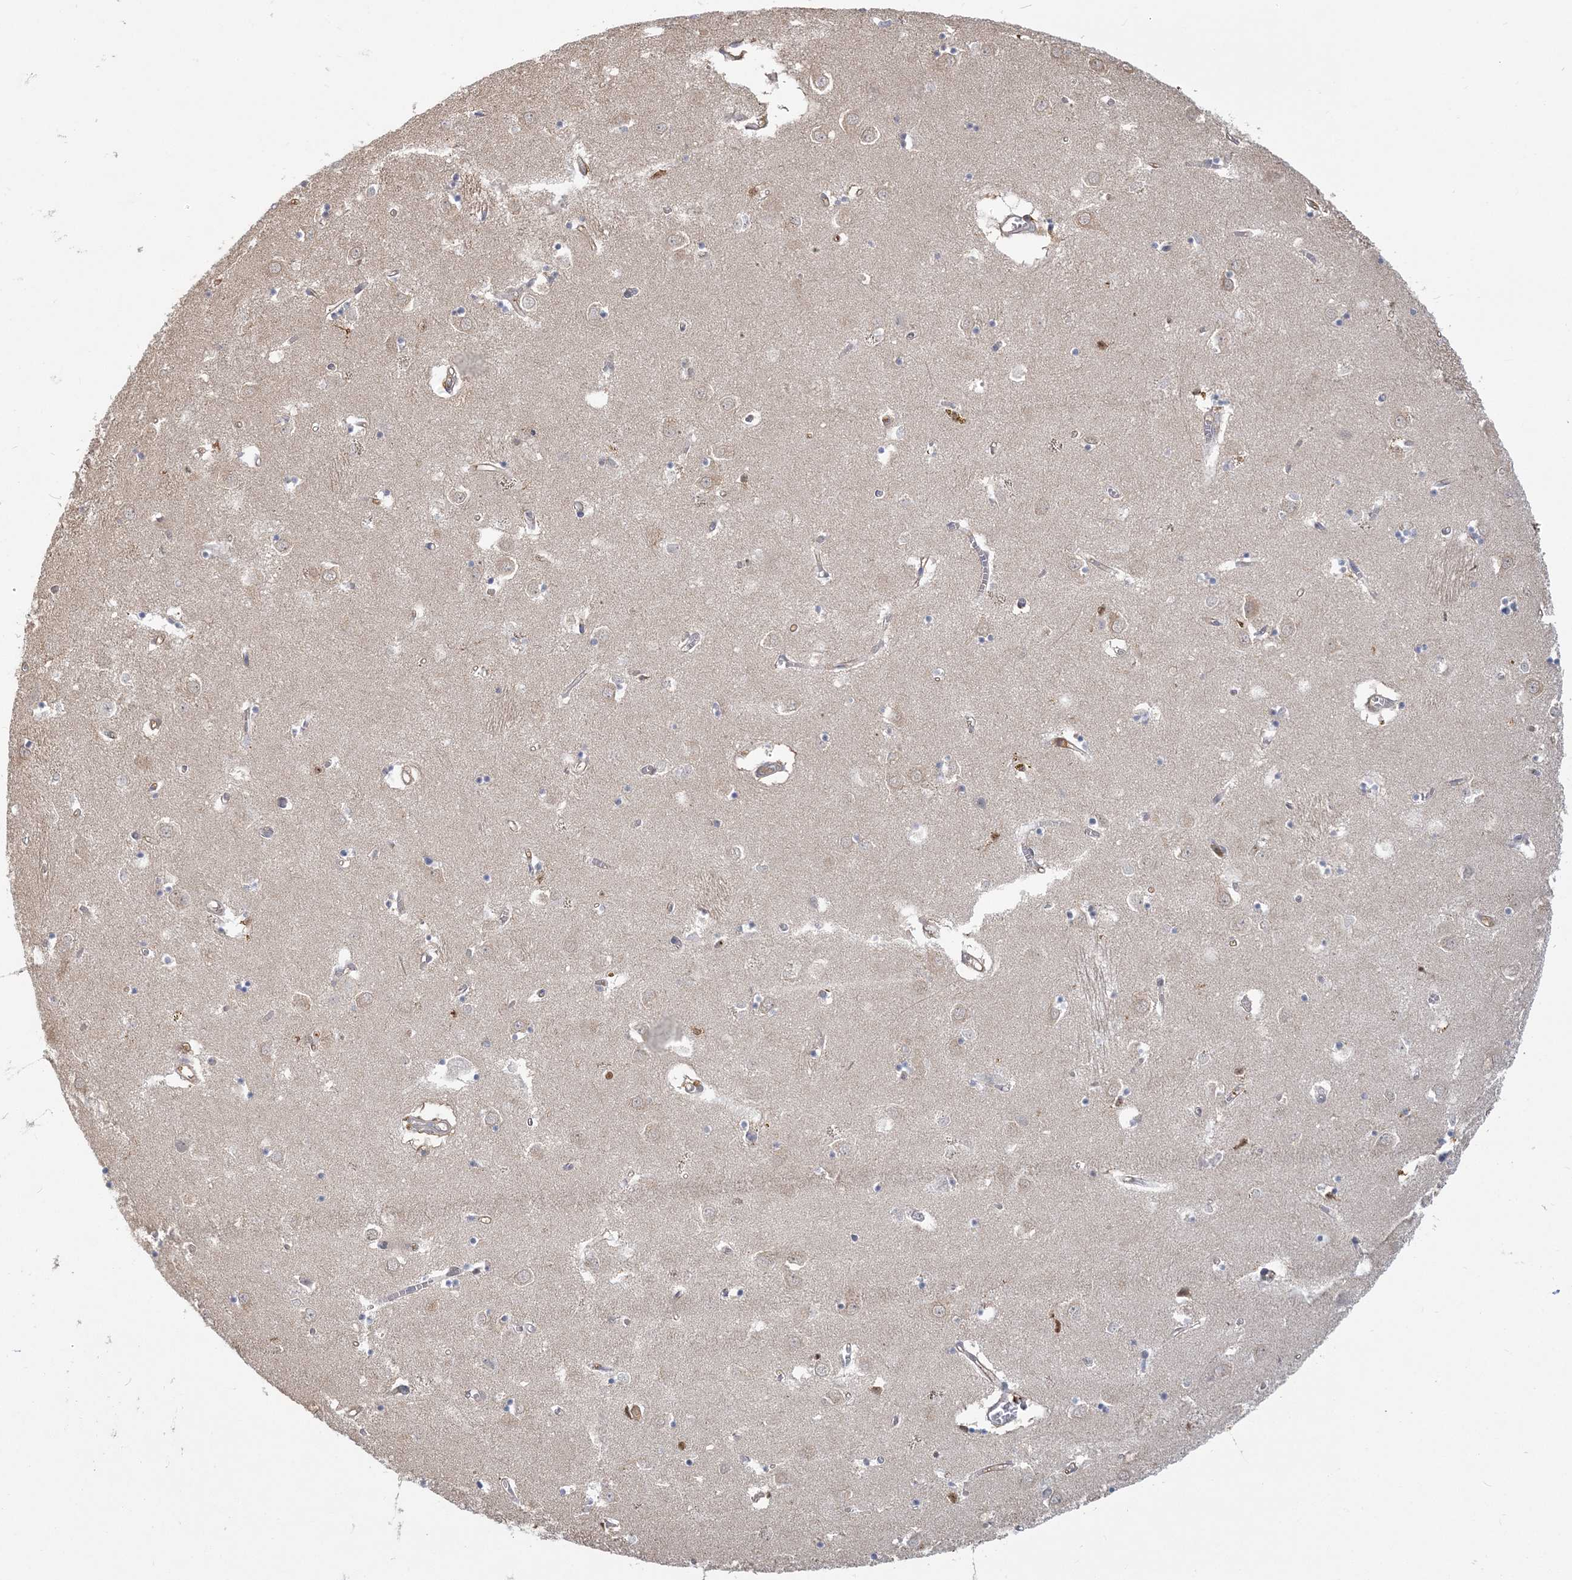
{"staining": {"intensity": "negative", "quantity": "none", "location": "none"}, "tissue": "caudate", "cell_type": "Glial cells", "image_type": "normal", "snomed": [{"axis": "morphology", "description": "Normal tissue, NOS"}, {"axis": "topography", "description": "Lateral ventricle wall"}], "caption": "IHC image of benign human caudate stained for a protein (brown), which displays no positivity in glial cells. (DAB immunohistochemistry (IHC) visualized using brightfield microscopy, high magnification).", "gene": "ANKS1A", "patient": {"sex": "male", "age": 70}}